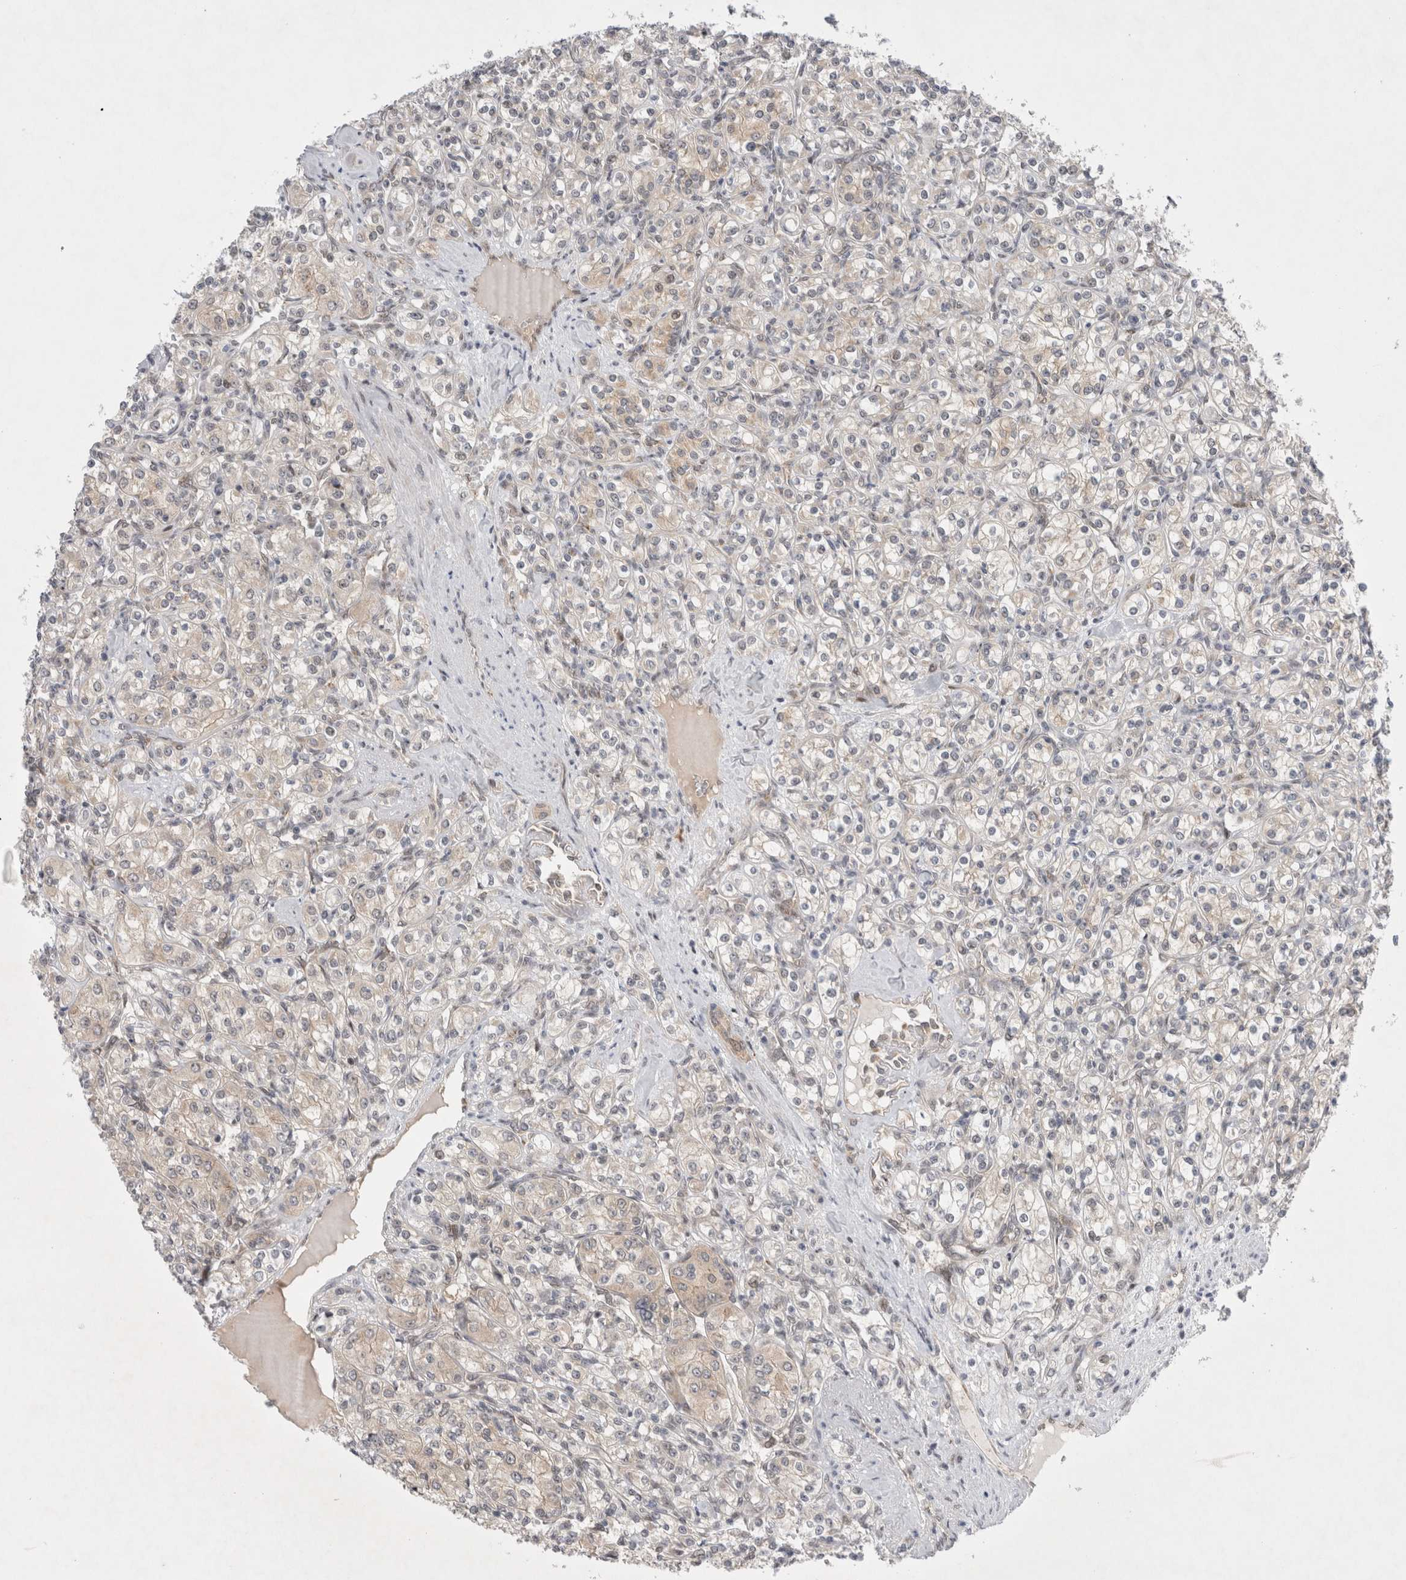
{"staining": {"intensity": "weak", "quantity": "<25%", "location": "cytoplasmic/membranous"}, "tissue": "renal cancer", "cell_type": "Tumor cells", "image_type": "cancer", "snomed": [{"axis": "morphology", "description": "Adenocarcinoma, NOS"}, {"axis": "topography", "description": "Kidney"}], "caption": "This is an immunohistochemistry (IHC) photomicrograph of renal cancer. There is no positivity in tumor cells.", "gene": "WIPF2", "patient": {"sex": "male", "age": 77}}